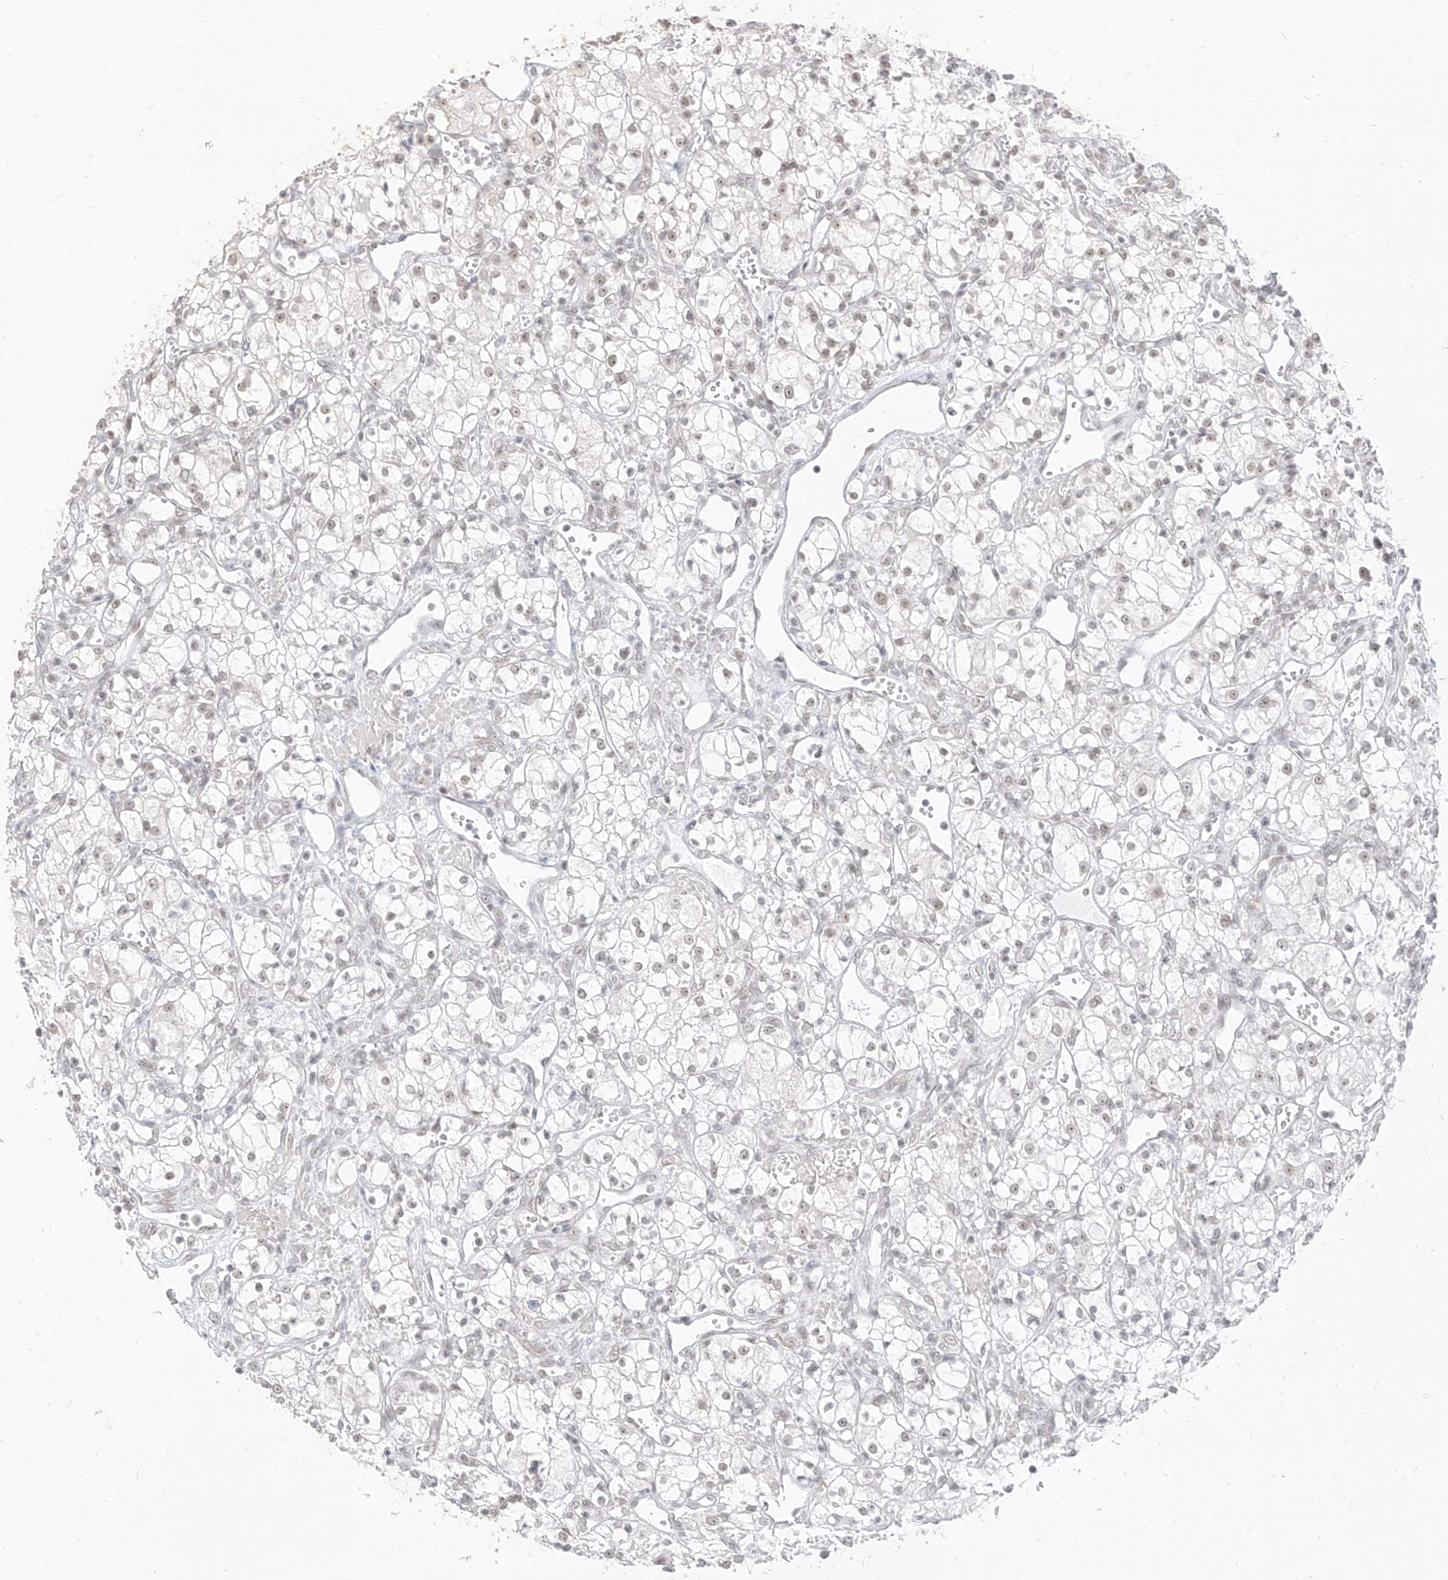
{"staining": {"intensity": "negative", "quantity": "none", "location": "none"}, "tissue": "renal cancer", "cell_type": "Tumor cells", "image_type": "cancer", "snomed": [{"axis": "morphology", "description": "Adenocarcinoma, NOS"}, {"axis": "topography", "description": "Kidney"}], "caption": "This is an IHC histopathology image of renal cancer. There is no positivity in tumor cells.", "gene": "SUPT5H", "patient": {"sex": "male", "age": 59}}